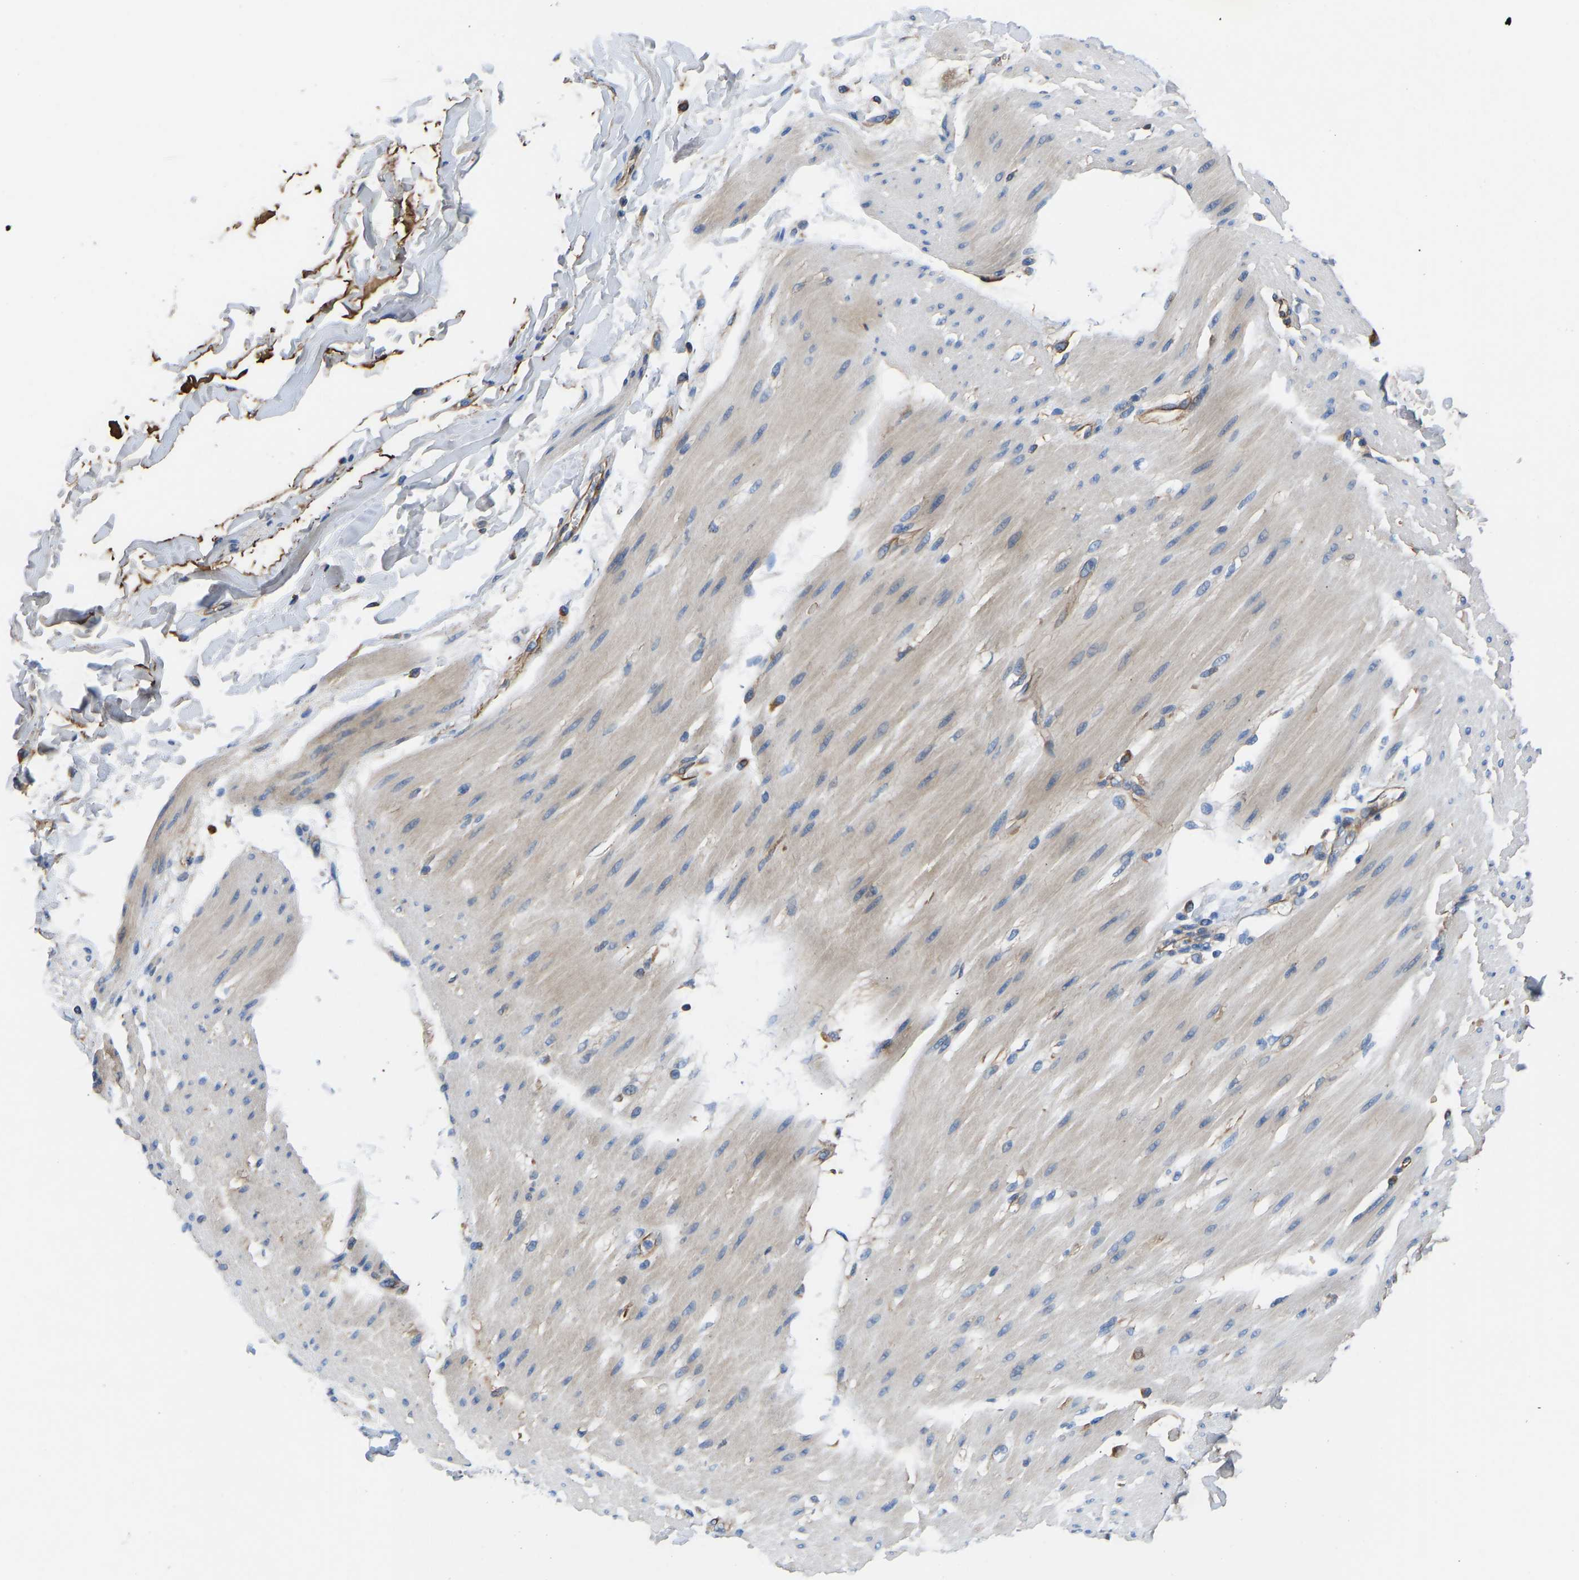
{"staining": {"intensity": "weak", "quantity": "25%-75%", "location": "cytoplasmic/membranous"}, "tissue": "adipose tissue", "cell_type": "Adipocytes", "image_type": "normal", "snomed": [{"axis": "morphology", "description": "Normal tissue, NOS"}, {"axis": "morphology", "description": "Adenocarcinoma, NOS"}, {"axis": "topography", "description": "Duodenum"}, {"axis": "topography", "description": "Peripheral nerve tissue"}], "caption": "Immunohistochemistry (IHC) of normal human adipose tissue displays low levels of weak cytoplasmic/membranous positivity in about 25%-75% of adipocytes. (DAB IHC, brown staining for protein, blue staining for nuclei).", "gene": "HSPG2", "patient": {"sex": "female", "age": 60}}